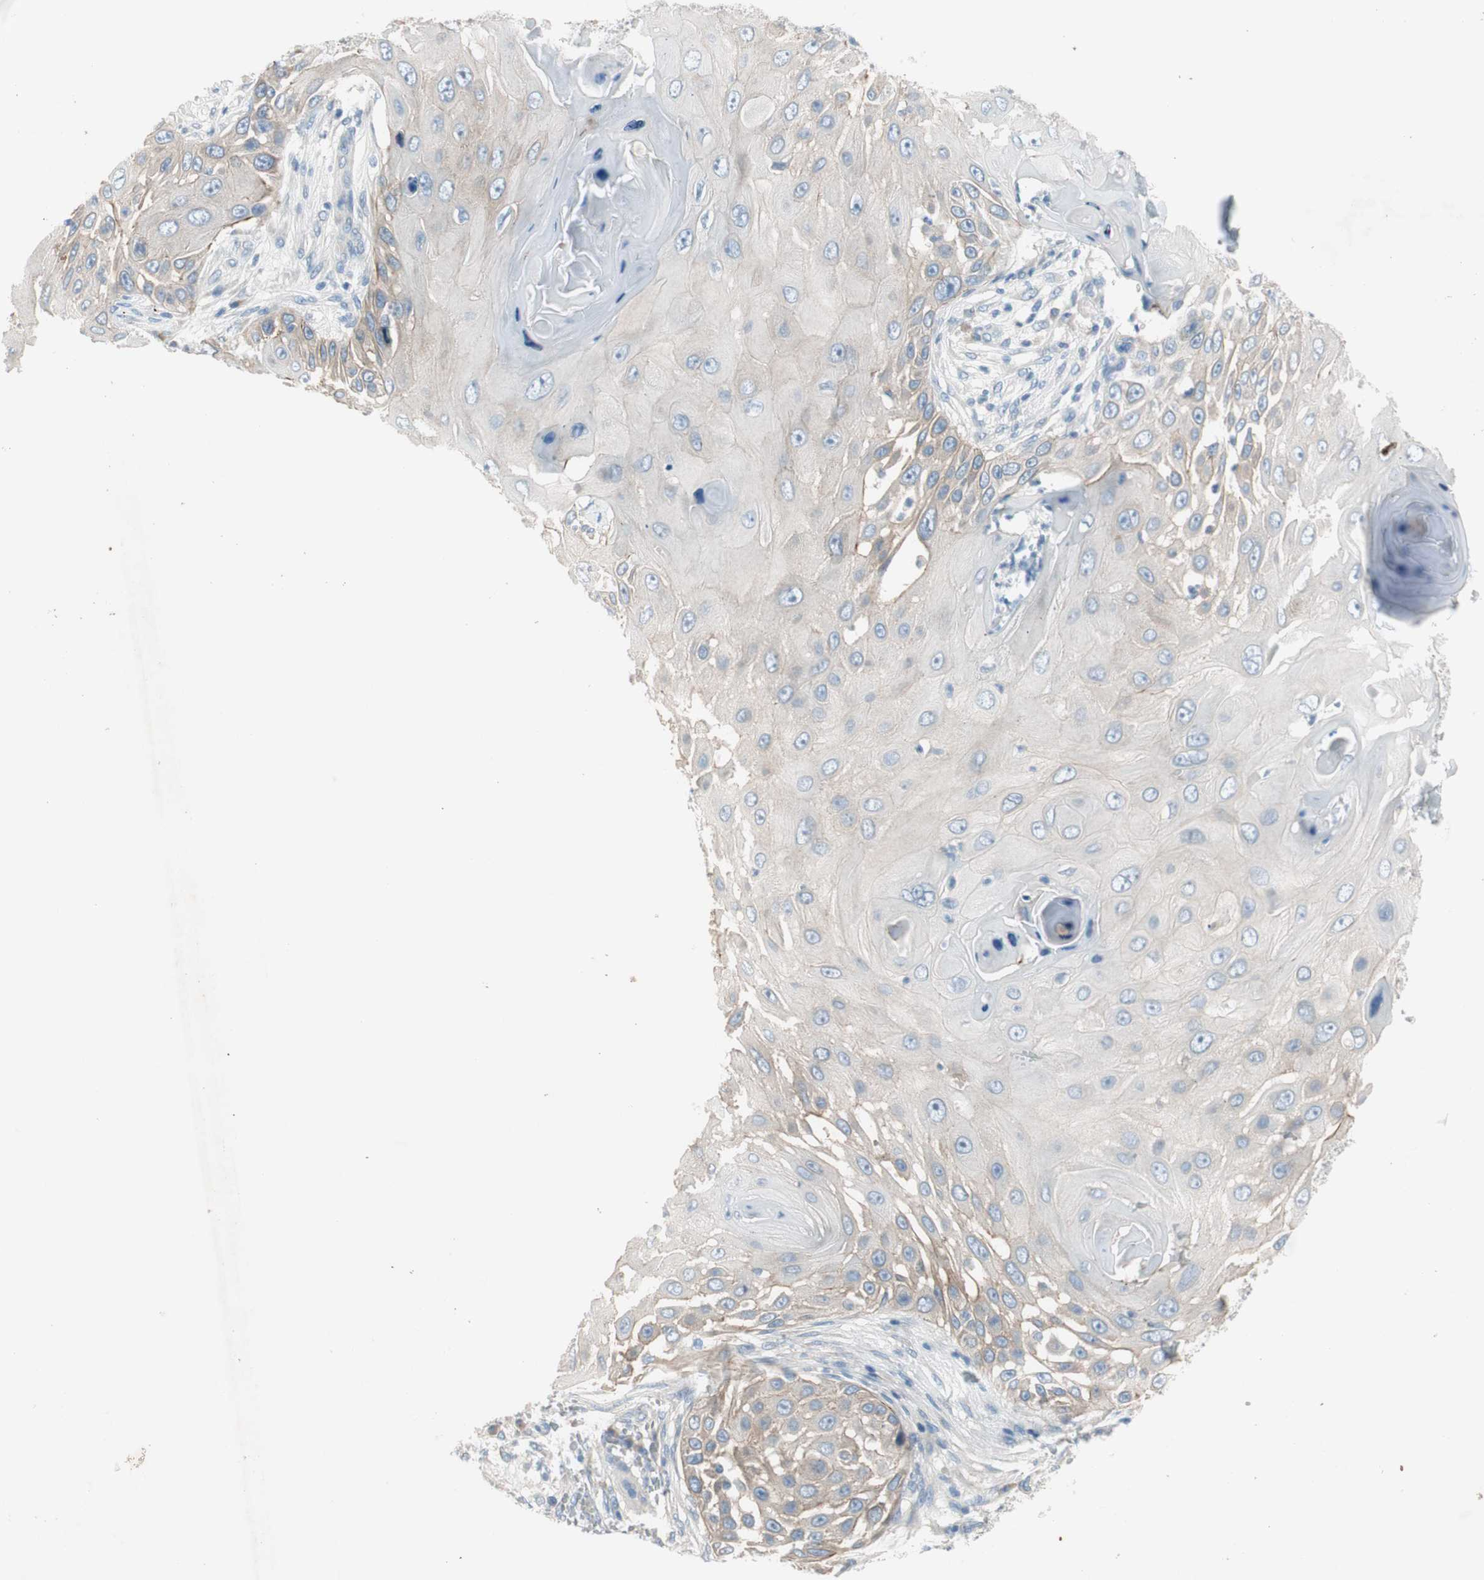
{"staining": {"intensity": "weak", "quantity": "<25%", "location": "cytoplasmic/membranous"}, "tissue": "skin cancer", "cell_type": "Tumor cells", "image_type": "cancer", "snomed": [{"axis": "morphology", "description": "Squamous cell carcinoma, NOS"}, {"axis": "topography", "description": "Skin"}], "caption": "DAB immunohistochemical staining of human skin squamous cell carcinoma reveals no significant expression in tumor cells.", "gene": "PRRG4", "patient": {"sex": "female", "age": 44}}